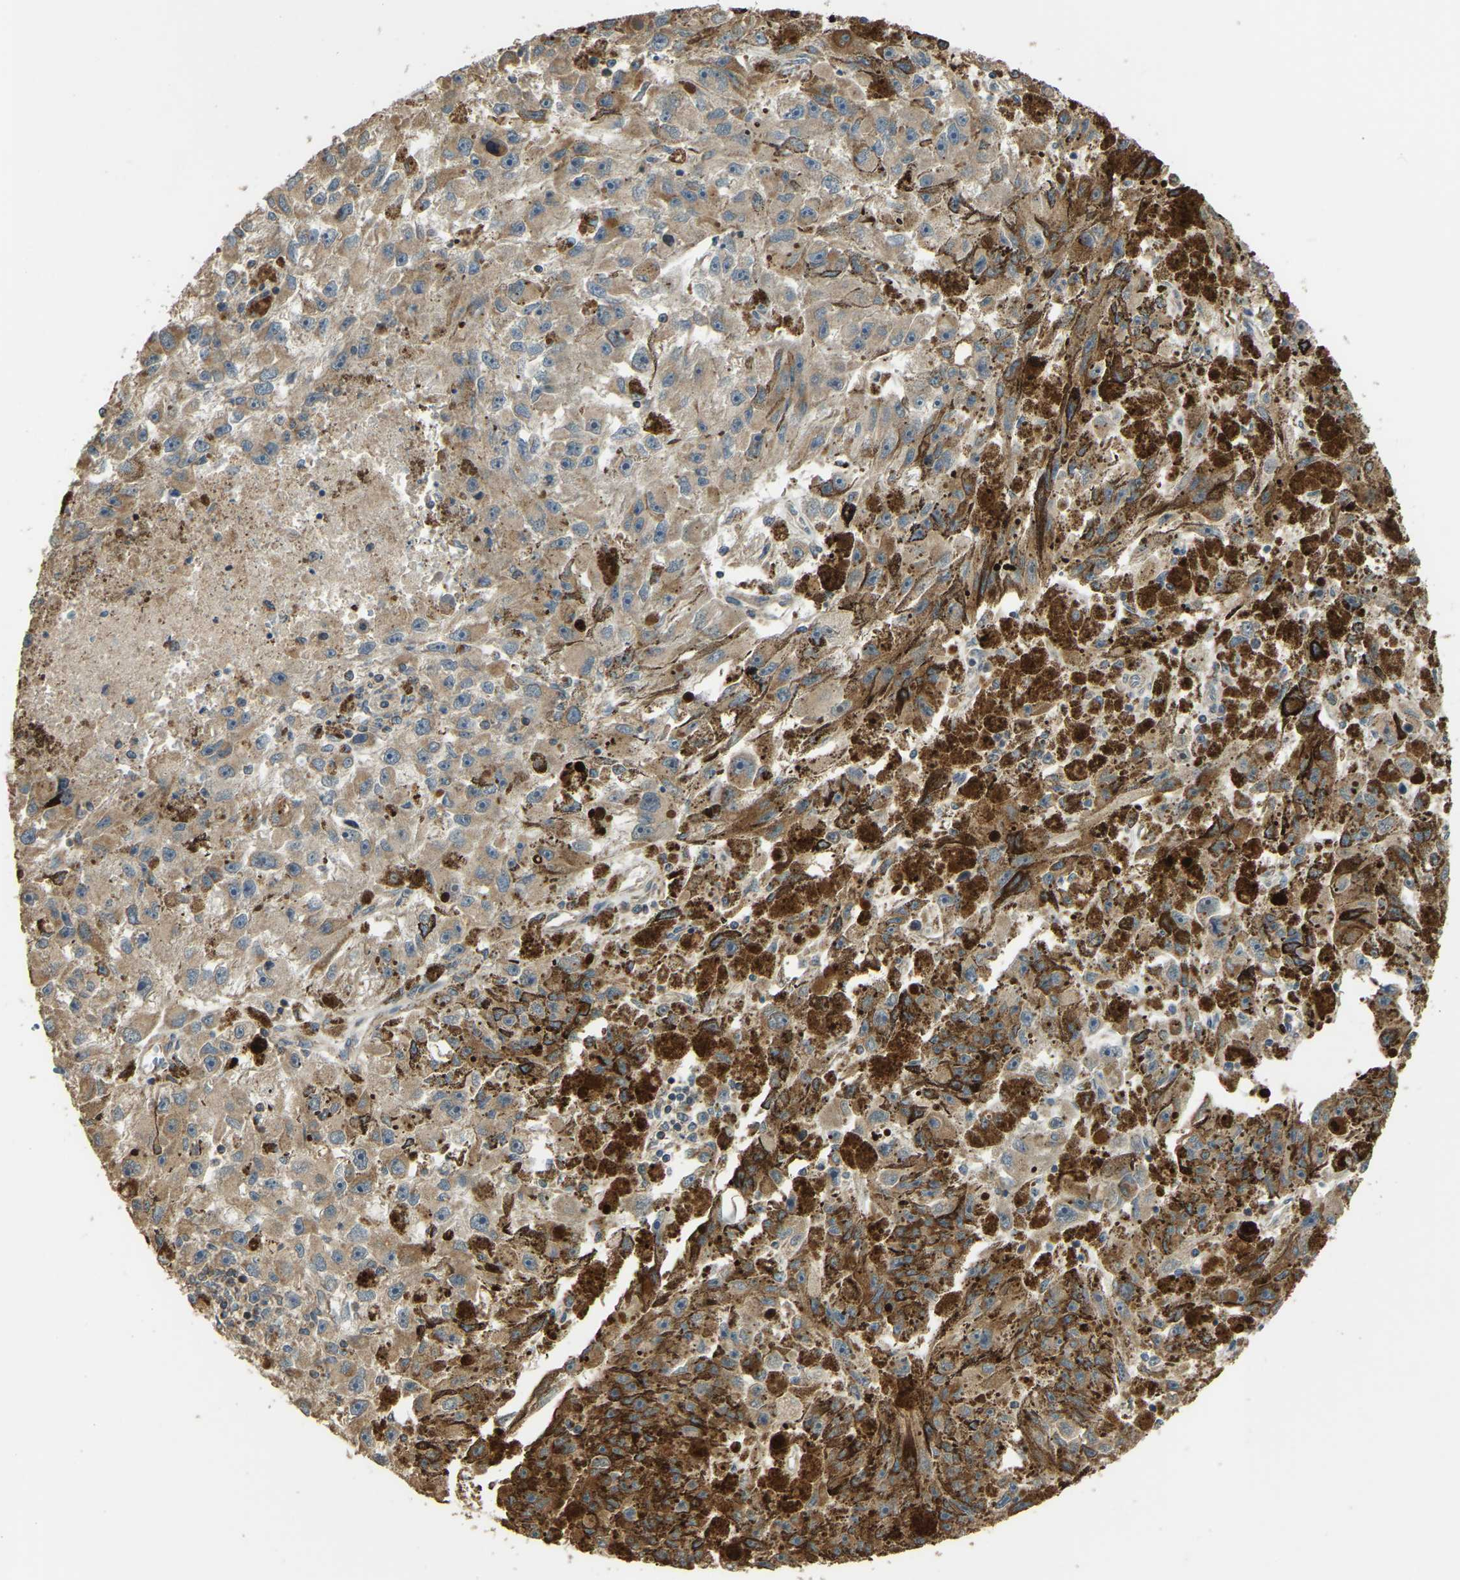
{"staining": {"intensity": "moderate", "quantity": ">75%", "location": "cytoplasmic/membranous"}, "tissue": "melanoma", "cell_type": "Tumor cells", "image_type": "cancer", "snomed": [{"axis": "morphology", "description": "Malignant melanoma, NOS"}, {"axis": "topography", "description": "Skin"}], "caption": "Melanoma stained with a brown dye reveals moderate cytoplasmic/membranous positive staining in about >75% of tumor cells.", "gene": "GNG2", "patient": {"sex": "female", "age": 104}}